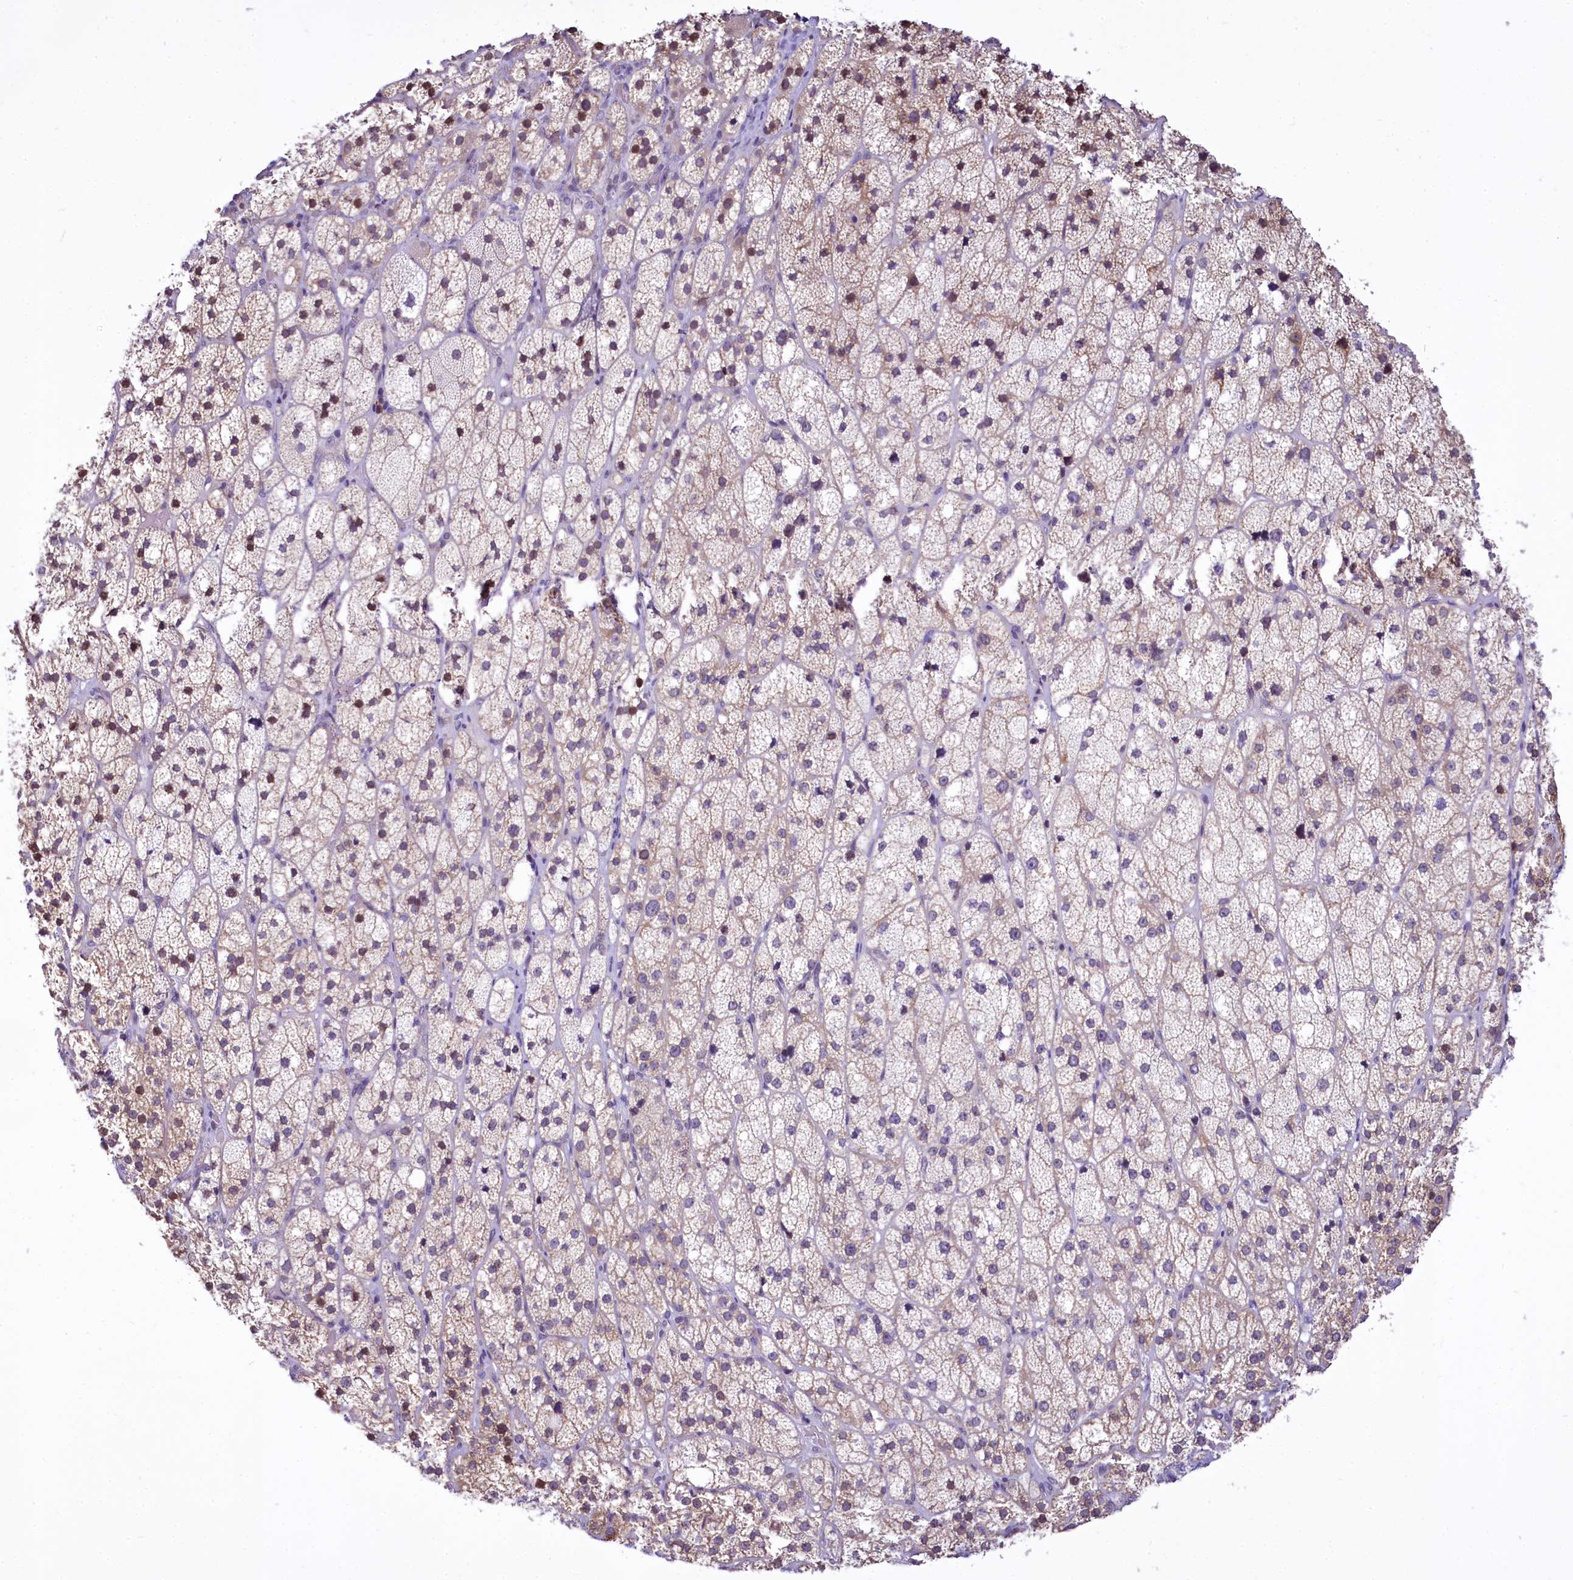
{"staining": {"intensity": "weak", "quantity": "<25%", "location": "cytoplasmic/membranous,nuclear"}, "tissue": "adrenal gland", "cell_type": "Glandular cells", "image_type": "normal", "snomed": [{"axis": "morphology", "description": "Normal tissue, NOS"}, {"axis": "topography", "description": "Adrenal gland"}], "caption": "High magnification brightfield microscopy of unremarkable adrenal gland stained with DAB (3,3'-diaminobenzidine) (brown) and counterstained with hematoxylin (blue): glandular cells show no significant expression. (DAB (3,3'-diaminobenzidine) immunohistochemistry (IHC) with hematoxylin counter stain).", "gene": "BANK1", "patient": {"sex": "male", "age": 61}}